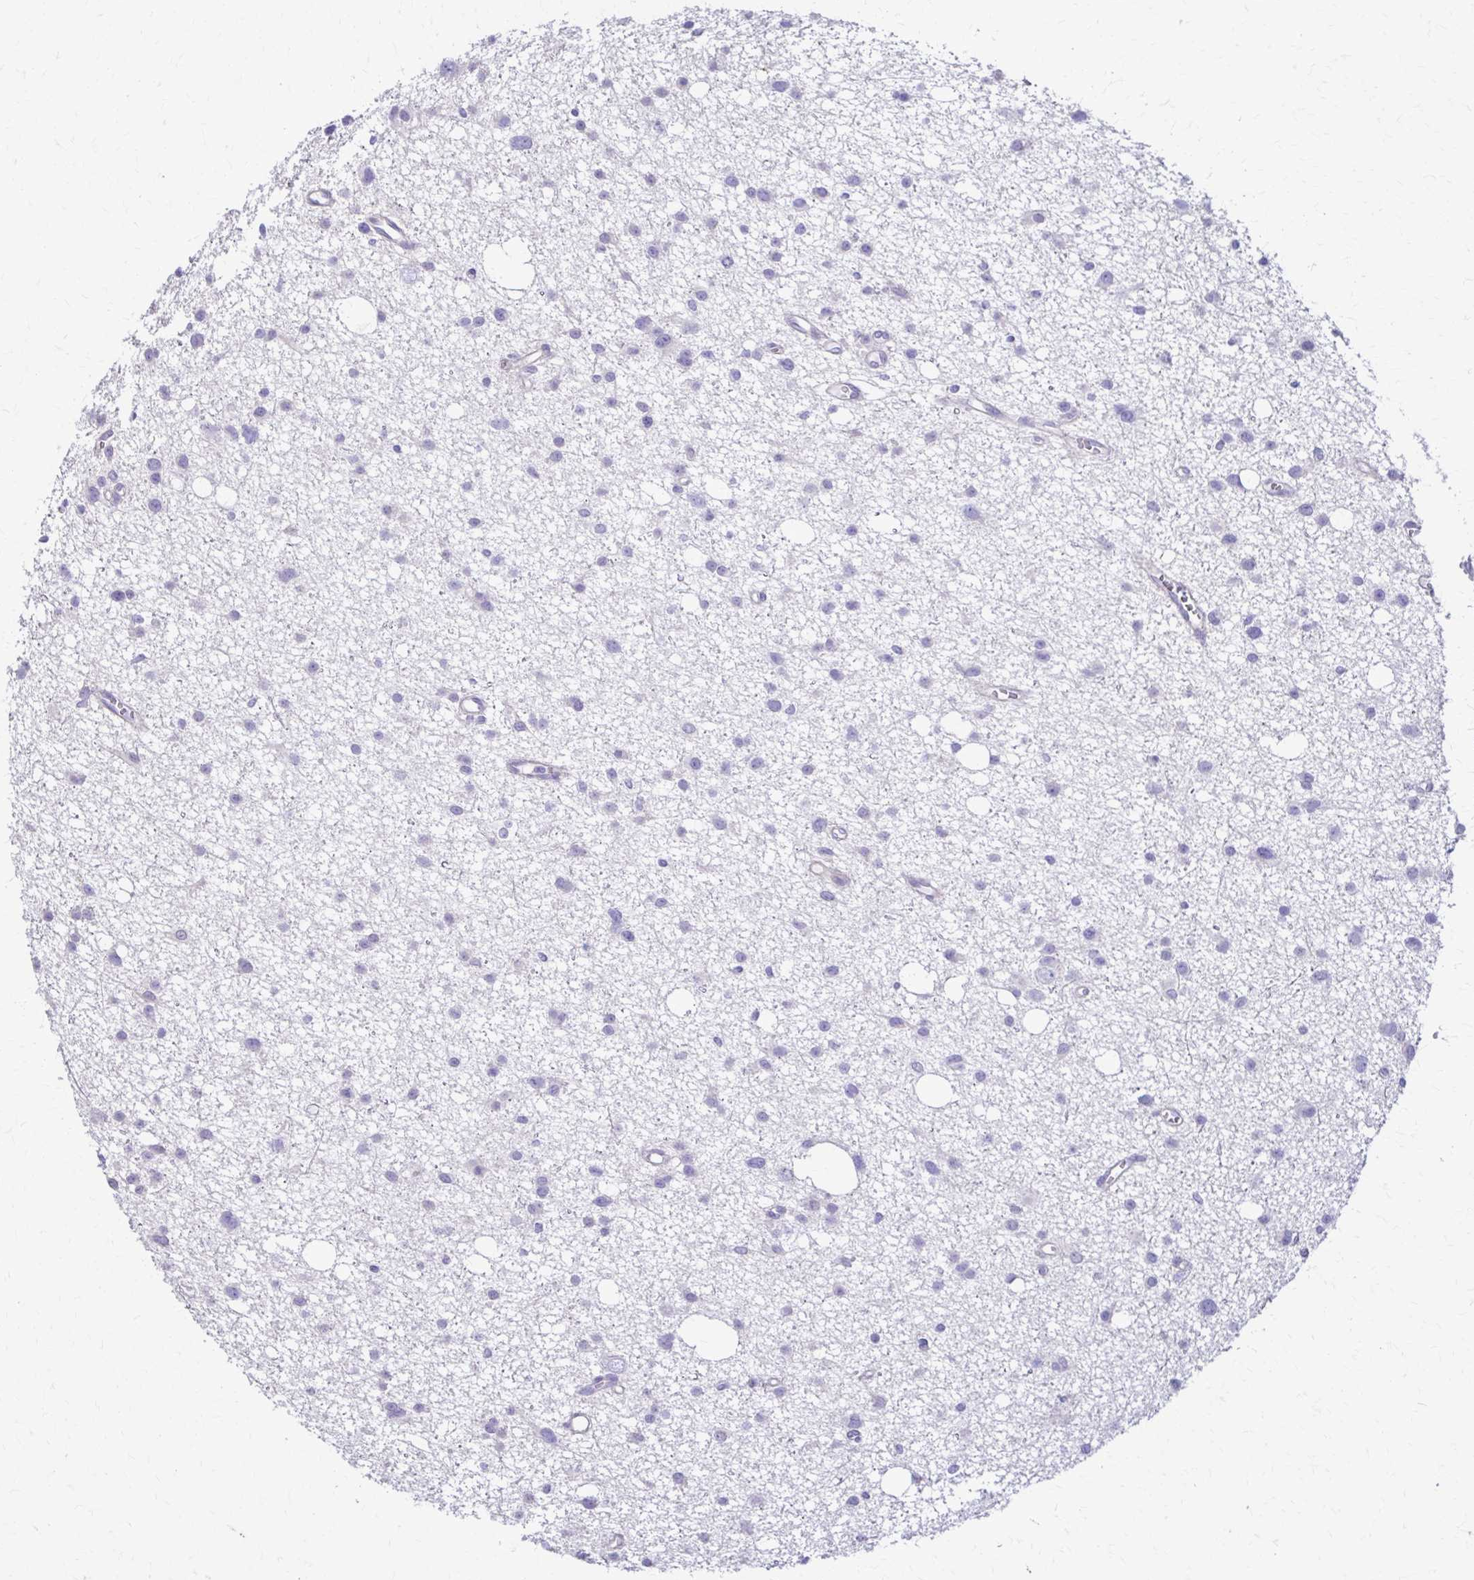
{"staining": {"intensity": "negative", "quantity": "none", "location": "none"}, "tissue": "glioma", "cell_type": "Tumor cells", "image_type": "cancer", "snomed": [{"axis": "morphology", "description": "Glioma, malignant, High grade"}, {"axis": "topography", "description": "Brain"}], "caption": "A high-resolution photomicrograph shows IHC staining of glioma, which exhibits no significant staining in tumor cells.", "gene": "DSP", "patient": {"sex": "male", "age": 23}}